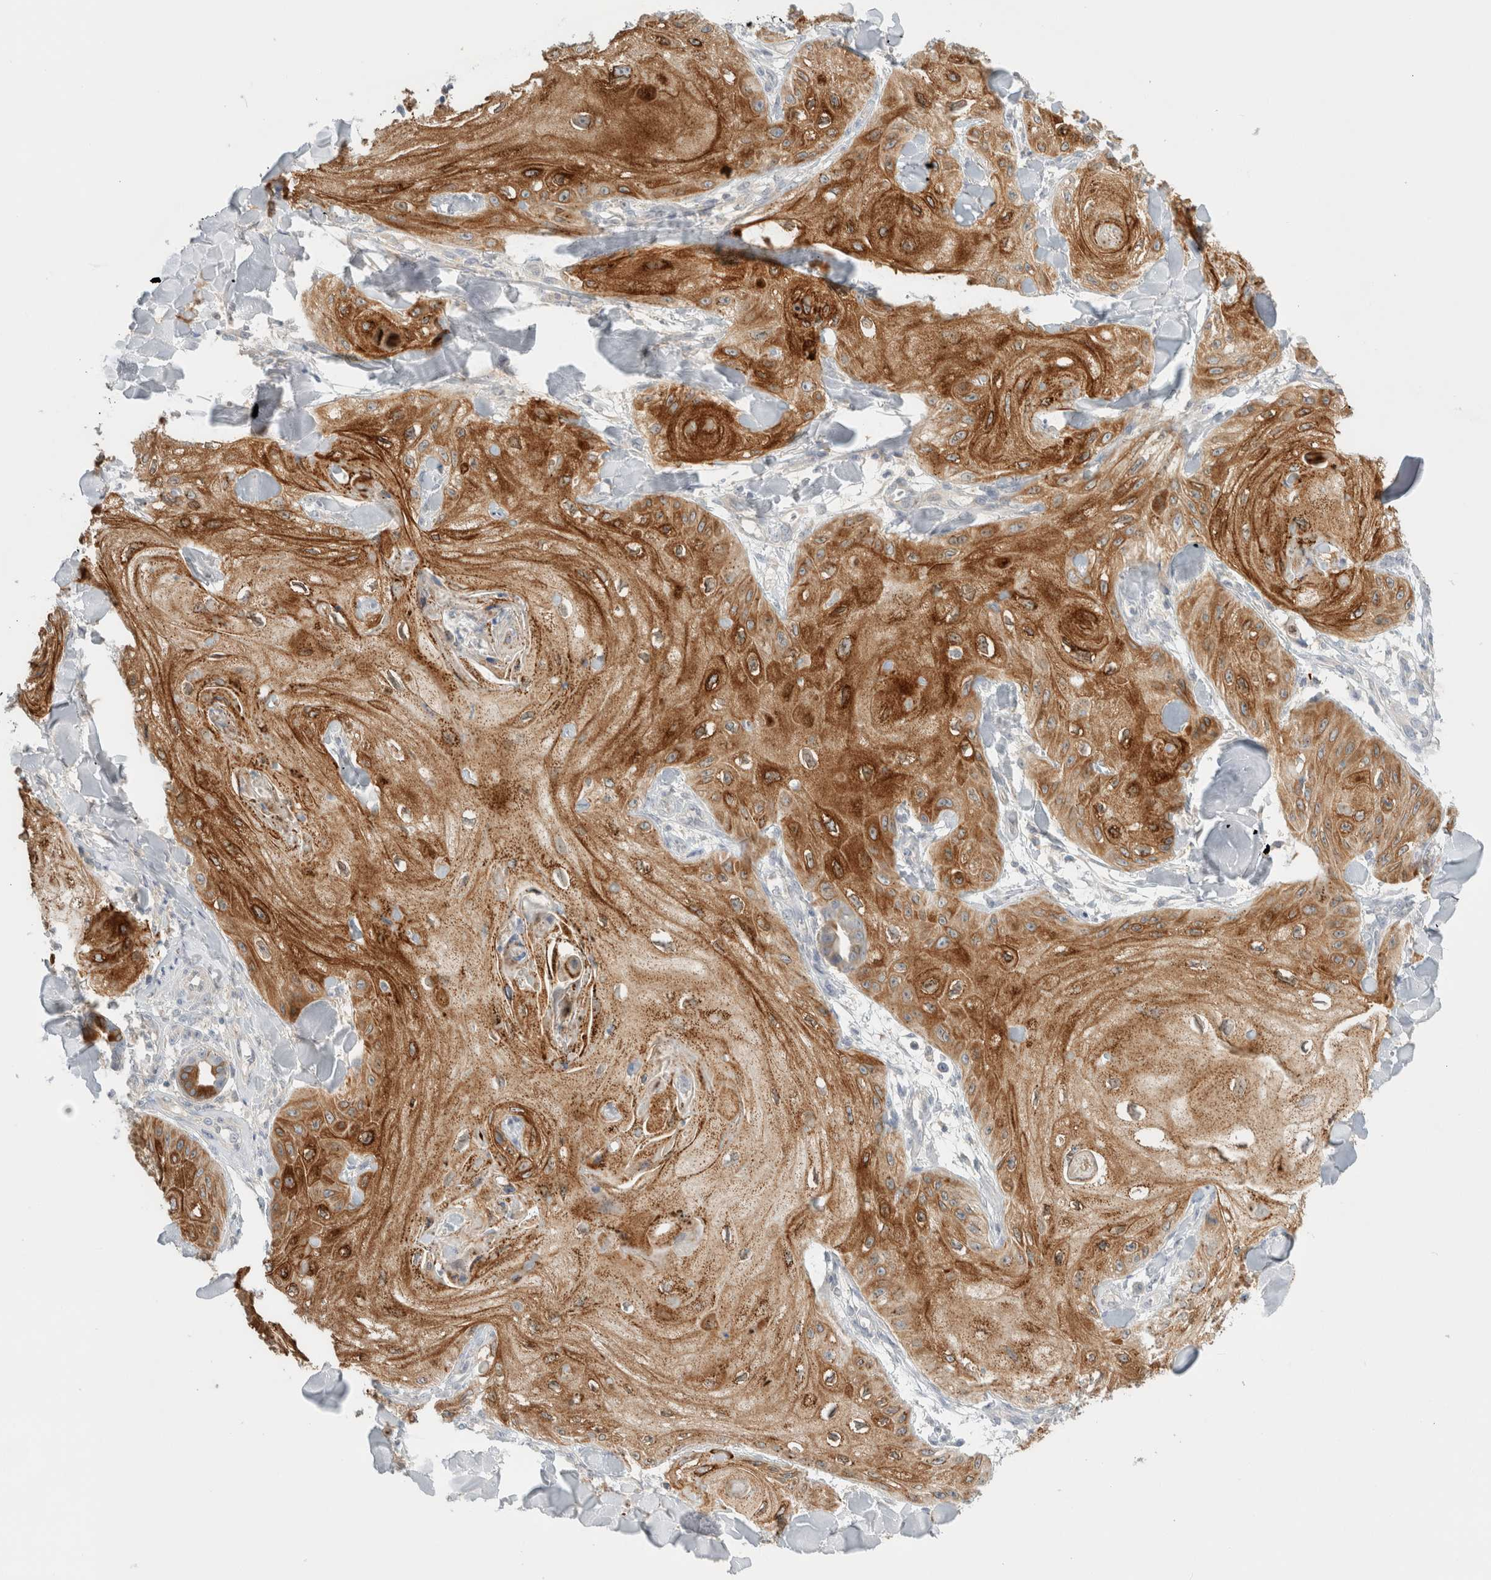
{"staining": {"intensity": "strong", "quantity": ">75%", "location": "cytoplasmic/membranous"}, "tissue": "skin cancer", "cell_type": "Tumor cells", "image_type": "cancer", "snomed": [{"axis": "morphology", "description": "Squamous cell carcinoma, NOS"}, {"axis": "topography", "description": "Skin"}], "caption": "IHC (DAB (3,3'-diaminobenzidine)) staining of skin cancer exhibits strong cytoplasmic/membranous protein positivity in about >75% of tumor cells.", "gene": "SDR16C5", "patient": {"sex": "male", "age": 74}}